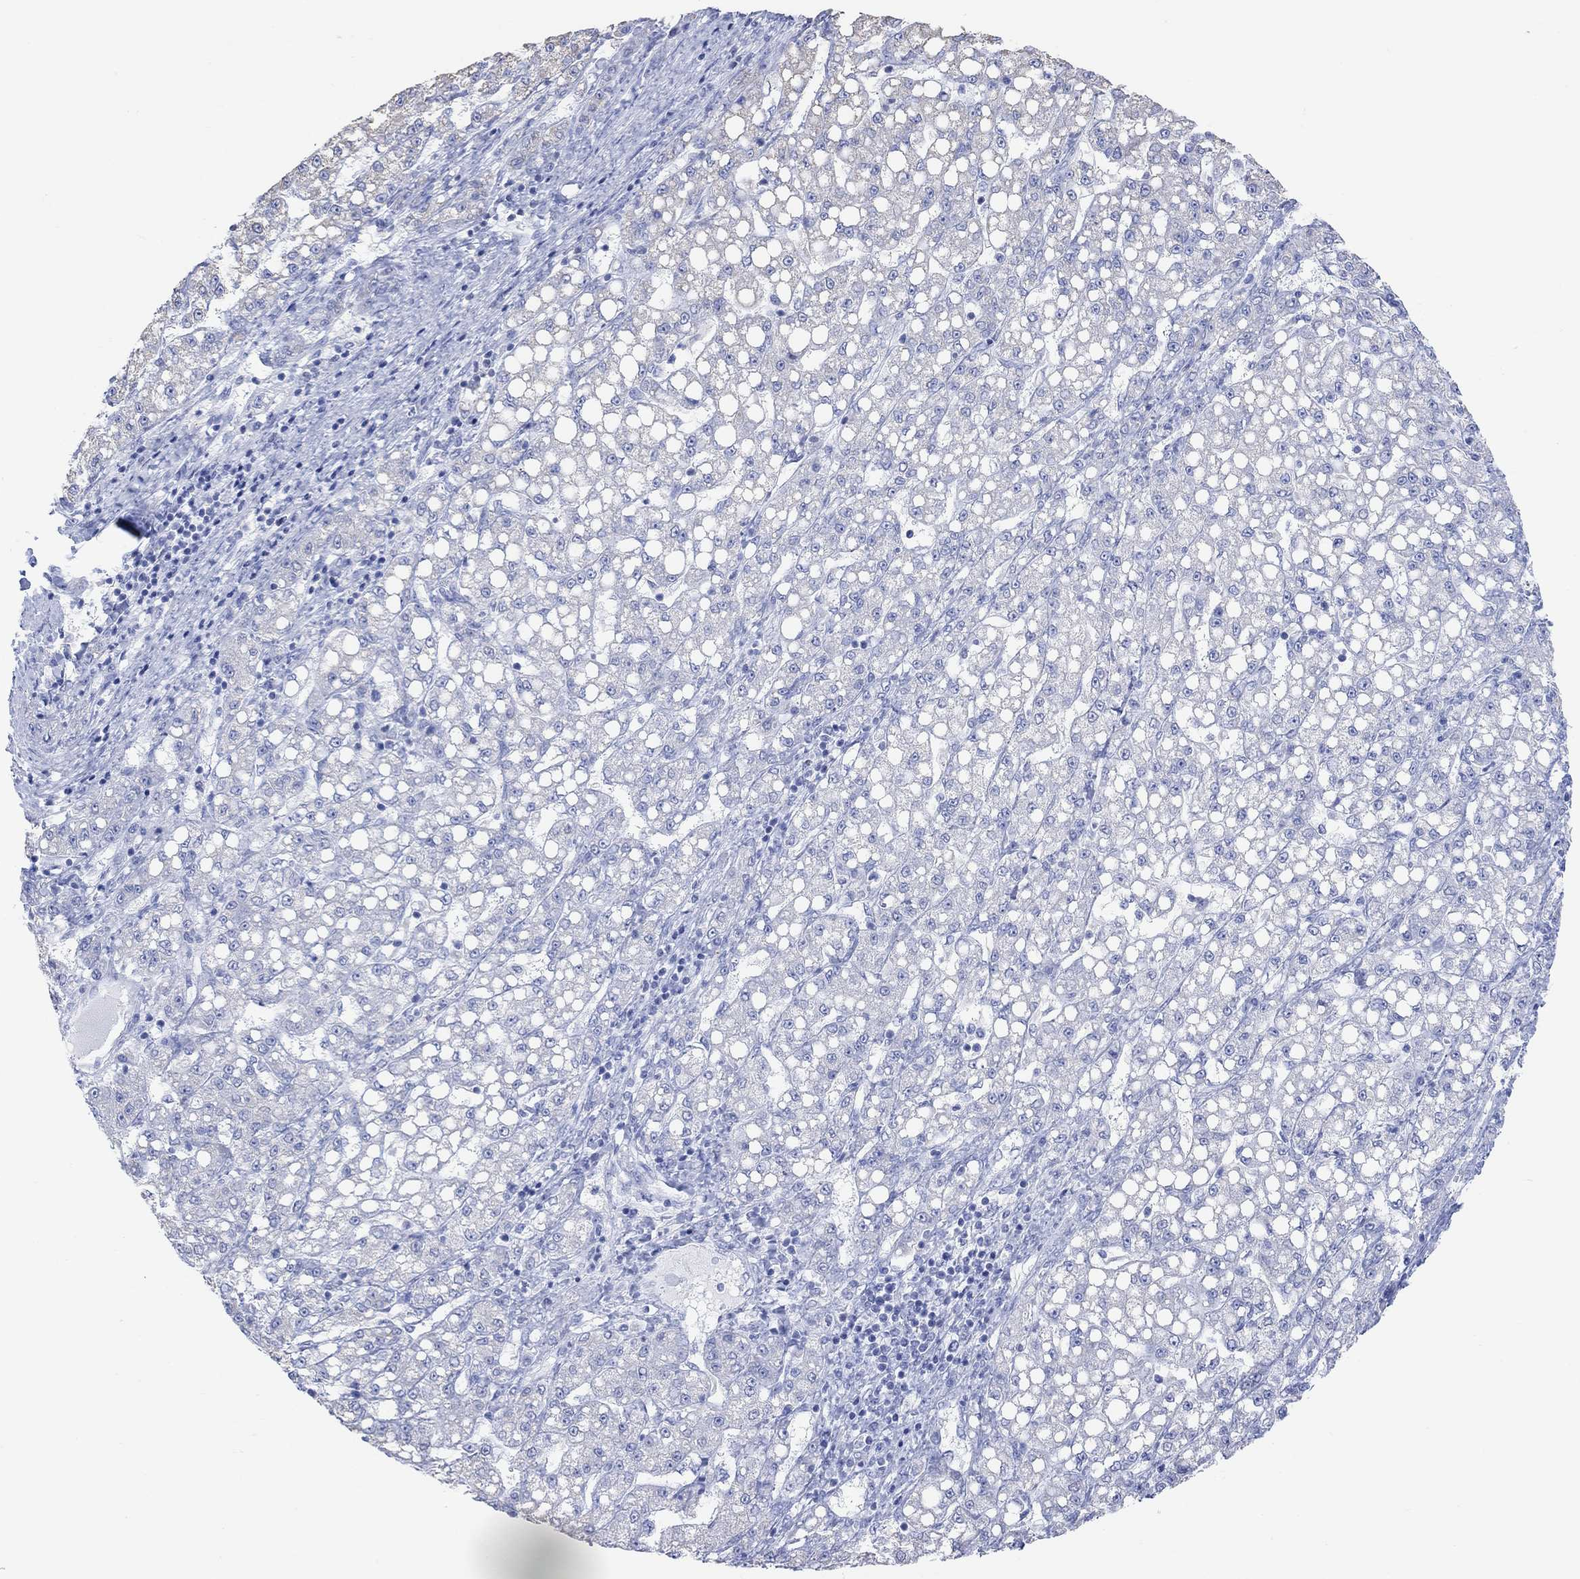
{"staining": {"intensity": "negative", "quantity": "none", "location": "none"}, "tissue": "liver cancer", "cell_type": "Tumor cells", "image_type": "cancer", "snomed": [{"axis": "morphology", "description": "Carcinoma, Hepatocellular, NOS"}, {"axis": "topography", "description": "Liver"}], "caption": "A high-resolution photomicrograph shows IHC staining of hepatocellular carcinoma (liver), which shows no significant positivity in tumor cells.", "gene": "SYT12", "patient": {"sex": "female", "age": 65}}